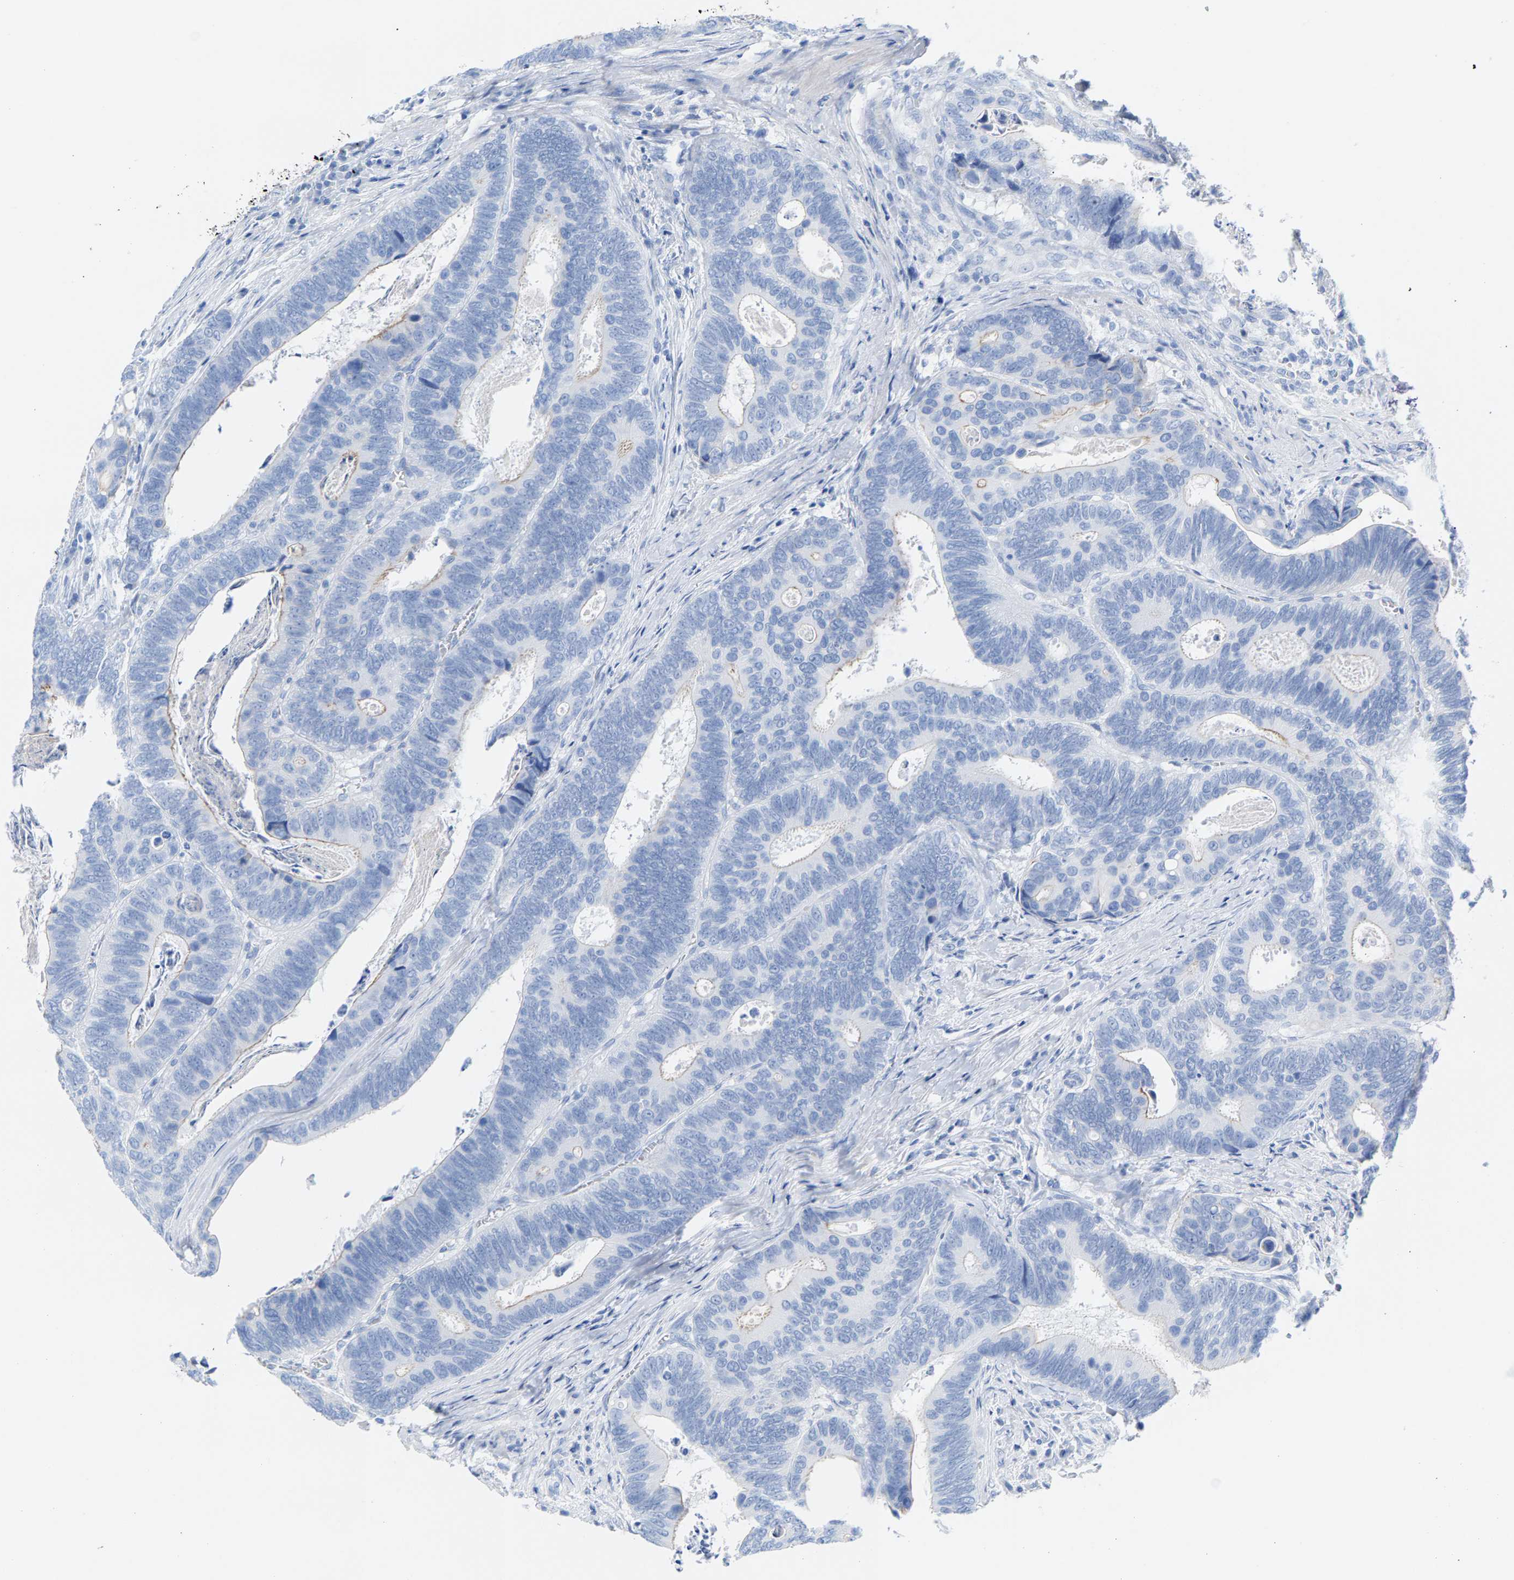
{"staining": {"intensity": "negative", "quantity": "none", "location": "none"}, "tissue": "colorectal cancer", "cell_type": "Tumor cells", "image_type": "cancer", "snomed": [{"axis": "morphology", "description": "Inflammation, NOS"}, {"axis": "morphology", "description": "Adenocarcinoma, NOS"}, {"axis": "topography", "description": "Colon"}], "caption": "High power microscopy photomicrograph of an IHC image of colorectal cancer (adenocarcinoma), revealing no significant positivity in tumor cells. The staining was performed using DAB to visualize the protein expression in brown, while the nuclei were stained in blue with hematoxylin (Magnification: 20x).", "gene": "CPA1", "patient": {"sex": "male", "age": 72}}